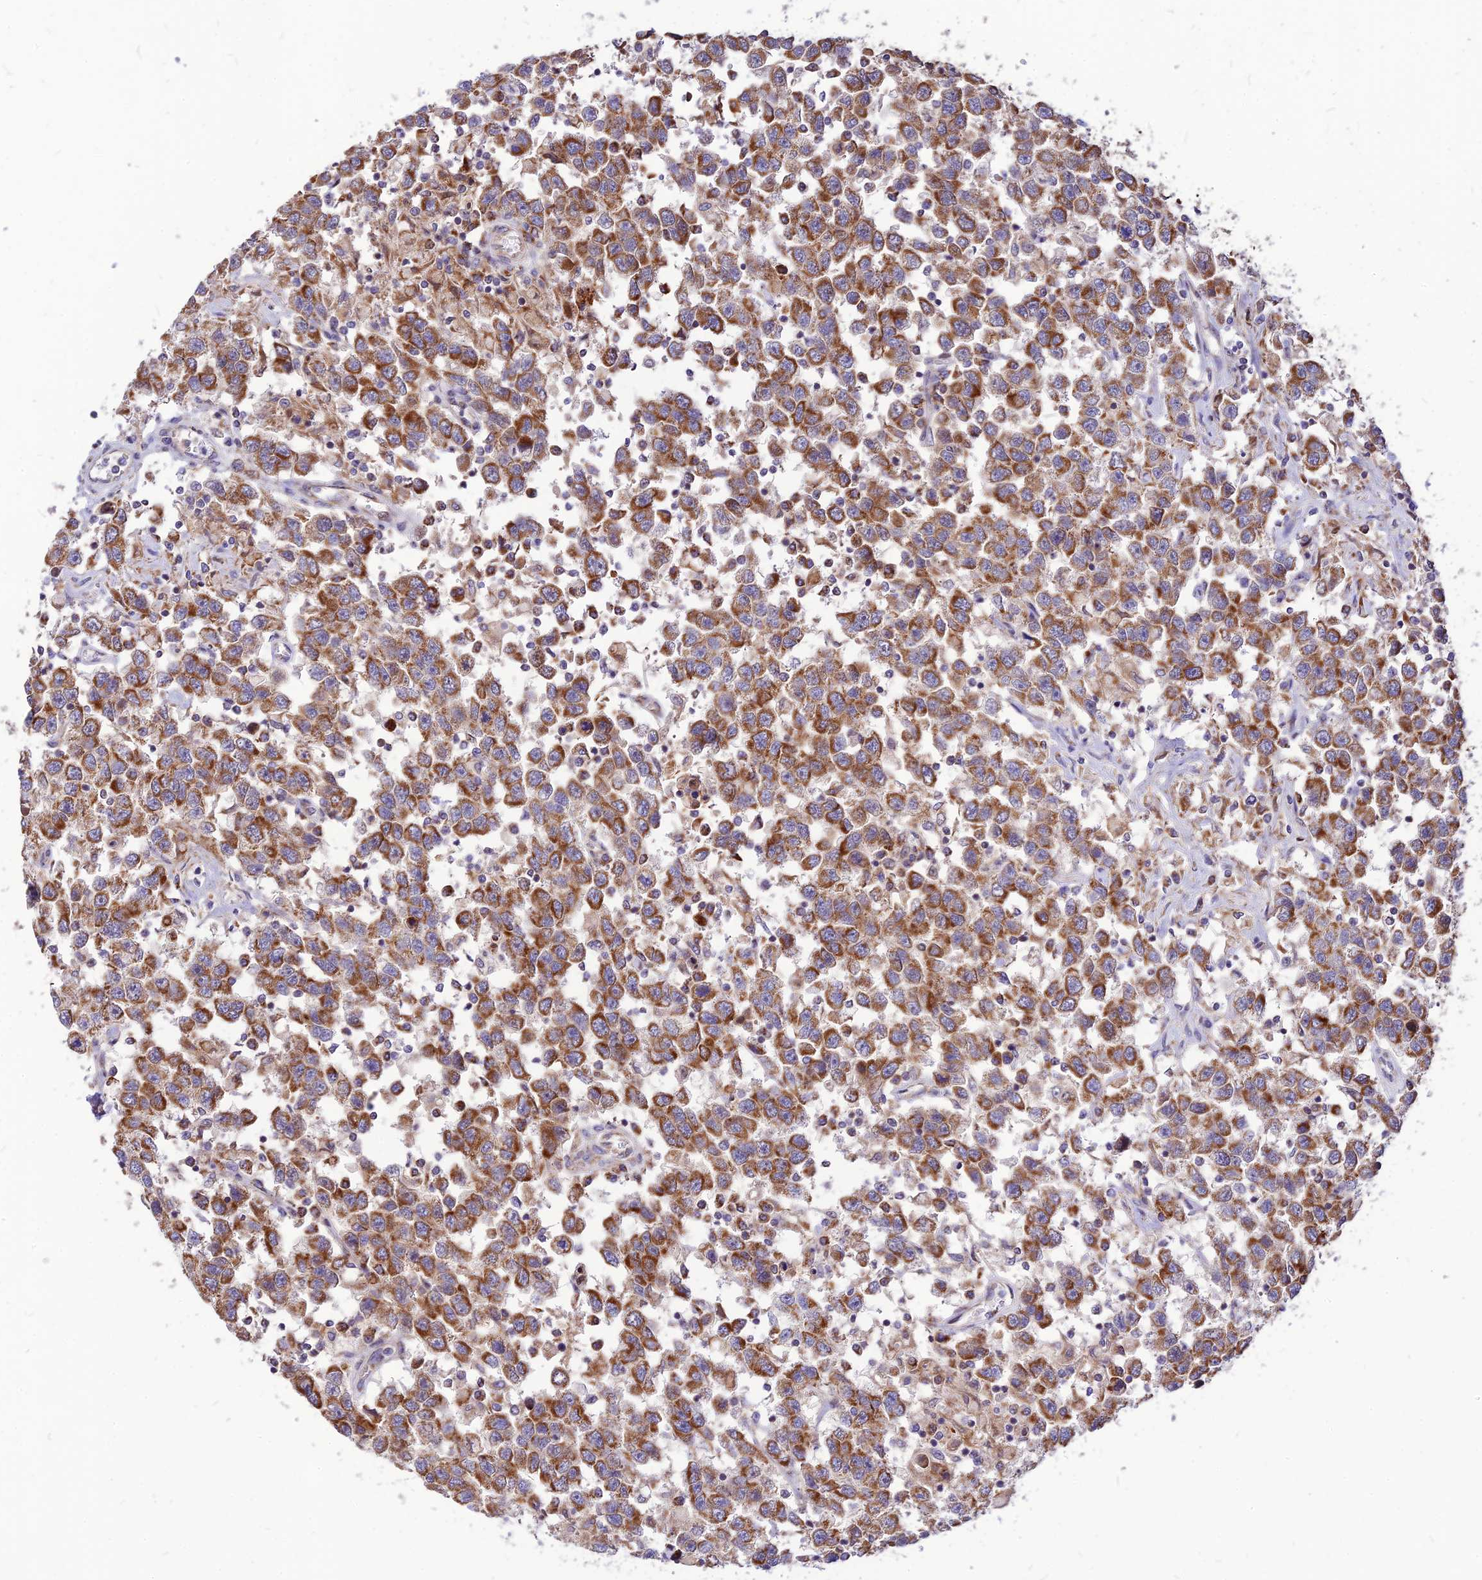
{"staining": {"intensity": "moderate", "quantity": ">75%", "location": "cytoplasmic/membranous"}, "tissue": "testis cancer", "cell_type": "Tumor cells", "image_type": "cancer", "snomed": [{"axis": "morphology", "description": "Seminoma, NOS"}, {"axis": "topography", "description": "Testis"}], "caption": "Immunohistochemistry histopathology image of neoplastic tissue: testis cancer stained using IHC shows medium levels of moderate protein expression localized specifically in the cytoplasmic/membranous of tumor cells, appearing as a cytoplasmic/membranous brown color.", "gene": "ECI1", "patient": {"sex": "male", "age": 41}}